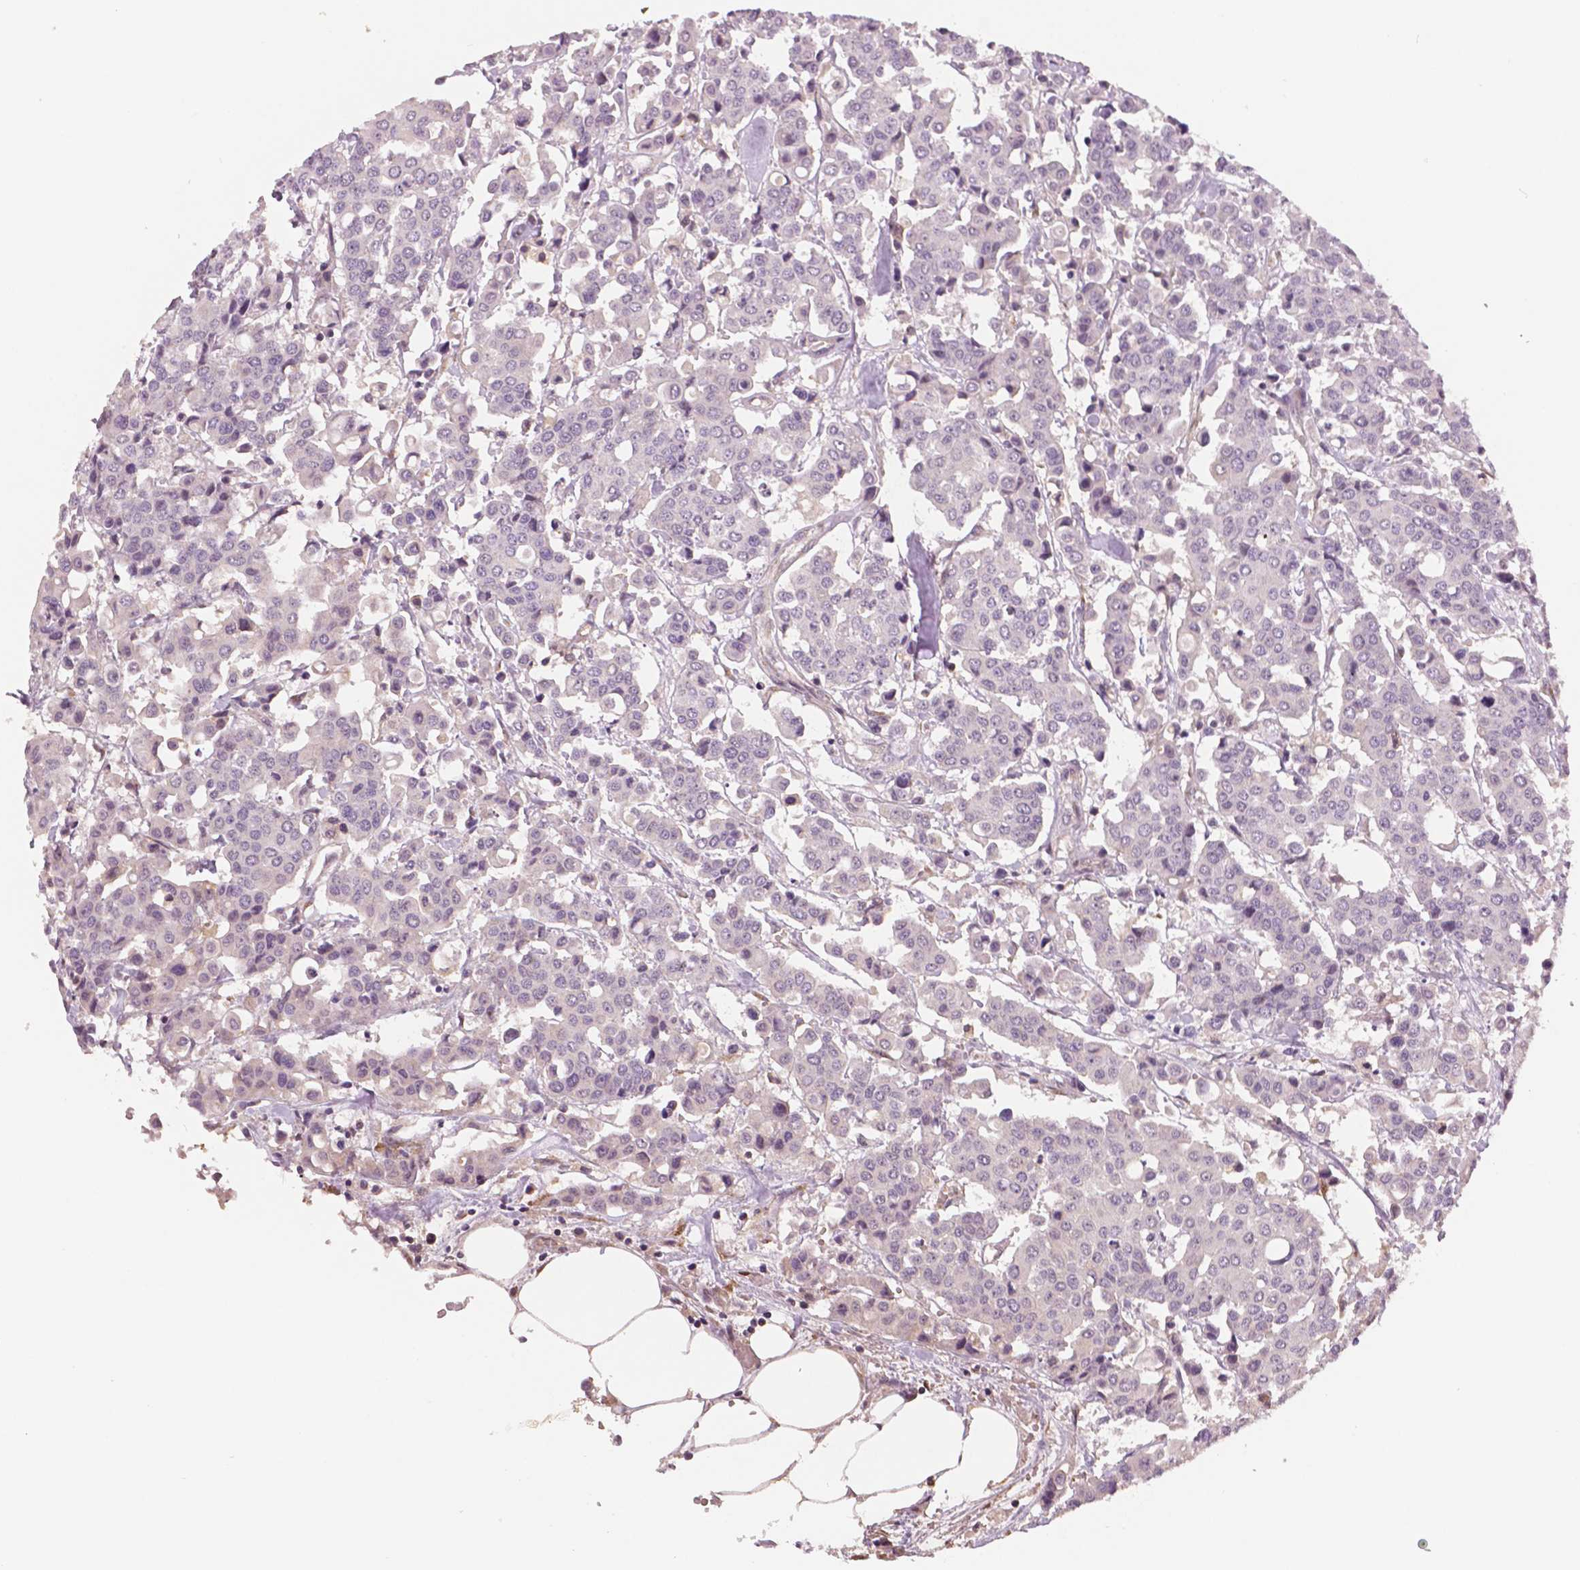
{"staining": {"intensity": "negative", "quantity": "none", "location": "none"}, "tissue": "carcinoid", "cell_type": "Tumor cells", "image_type": "cancer", "snomed": [{"axis": "morphology", "description": "Carcinoid, malignant, NOS"}, {"axis": "topography", "description": "Colon"}], "caption": "This is an immunohistochemistry image of malignant carcinoid. There is no positivity in tumor cells.", "gene": "STAT3", "patient": {"sex": "male", "age": 81}}